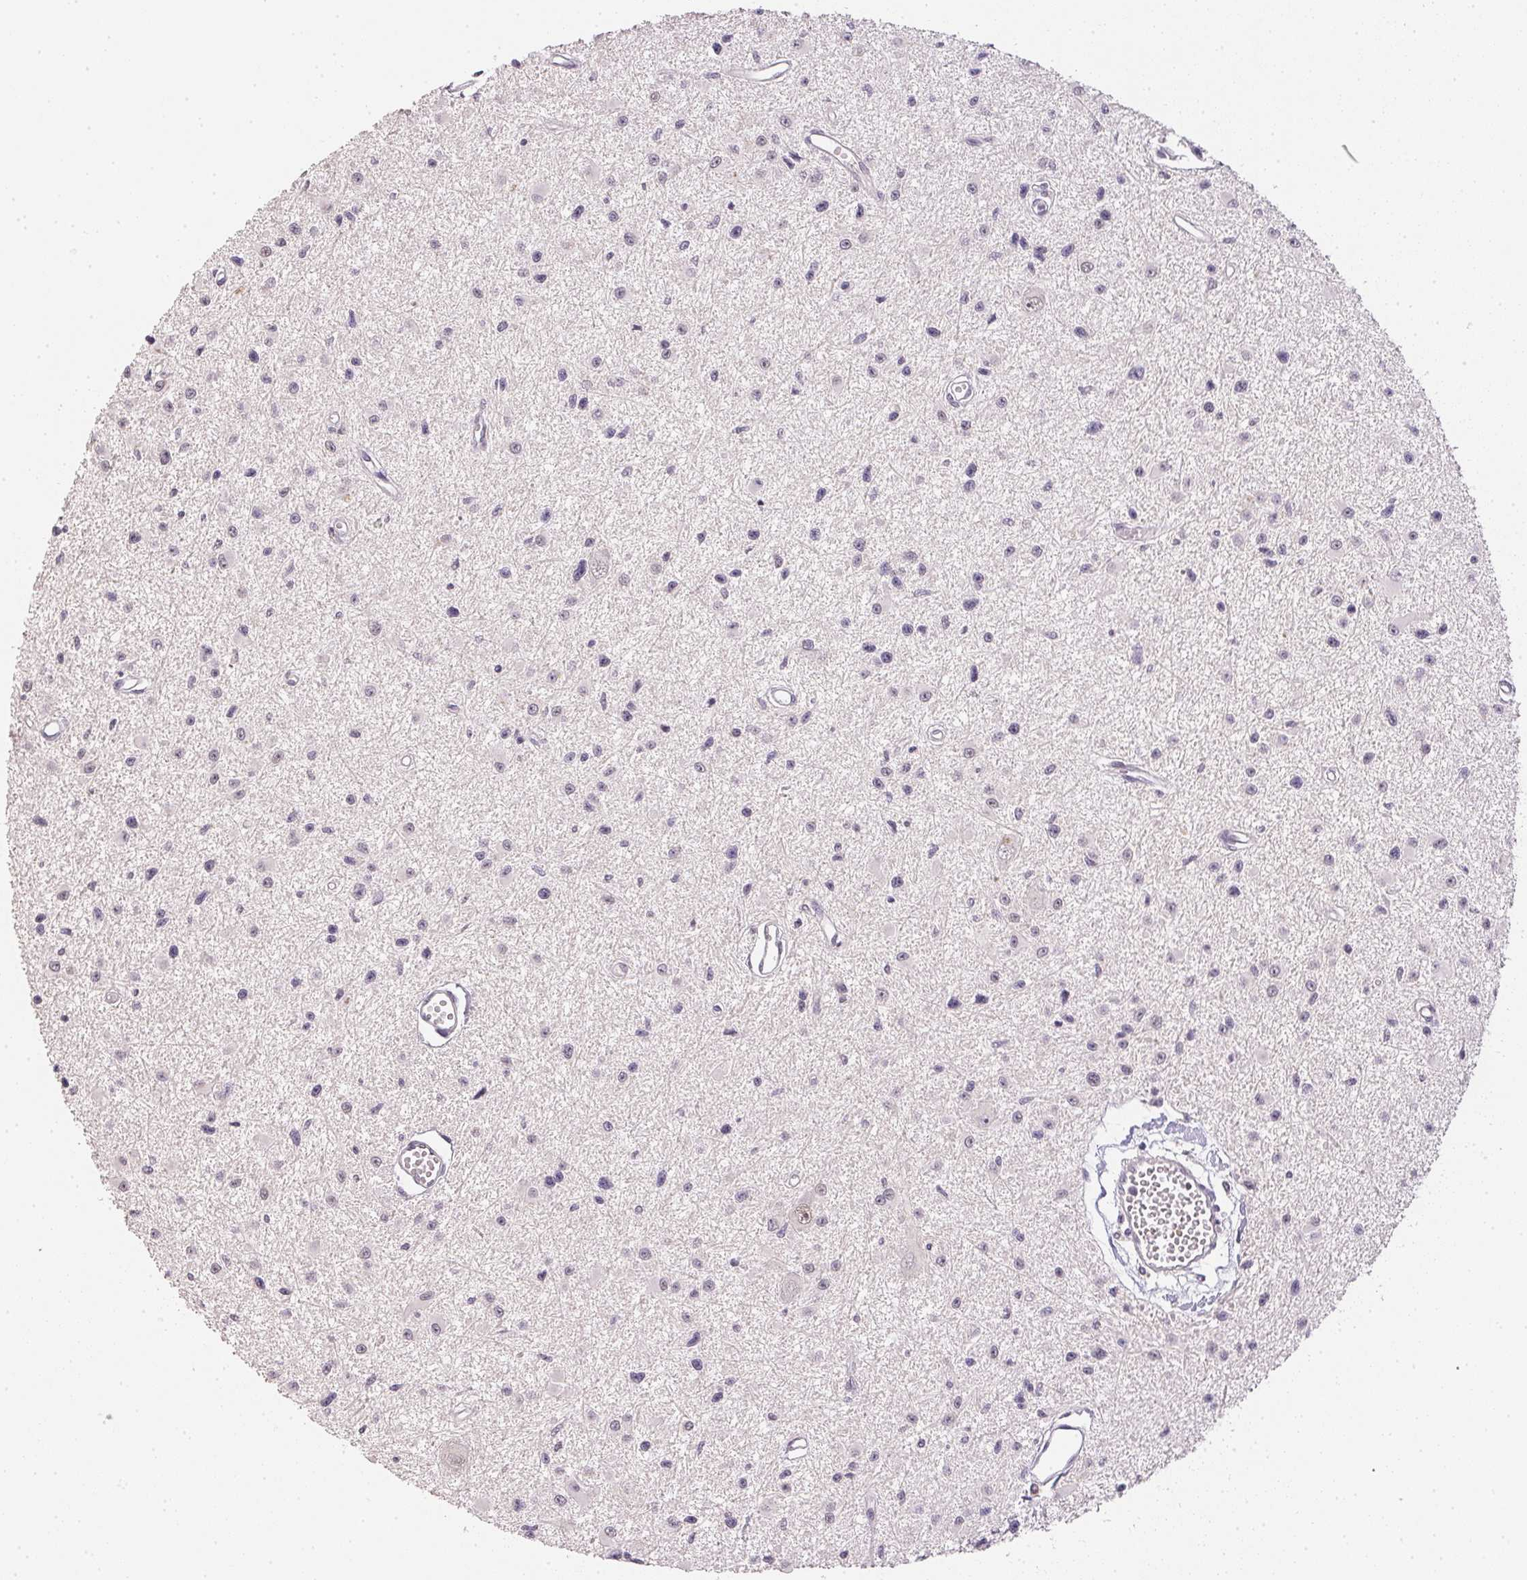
{"staining": {"intensity": "negative", "quantity": "none", "location": "none"}, "tissue": "glioma", "cell_type": "Tumor cells", "image_type": "cancer", "snomed": [{"axis": "morphology", "description": "Glioma, malignant, High grade"}, {"axis": "topography", "description": "Brain"}], "caption": "An image of human glioma is negative for staining in tumor cells.", "gene": "POLR3G", "patient": {"sex": "male", "age": 54}}